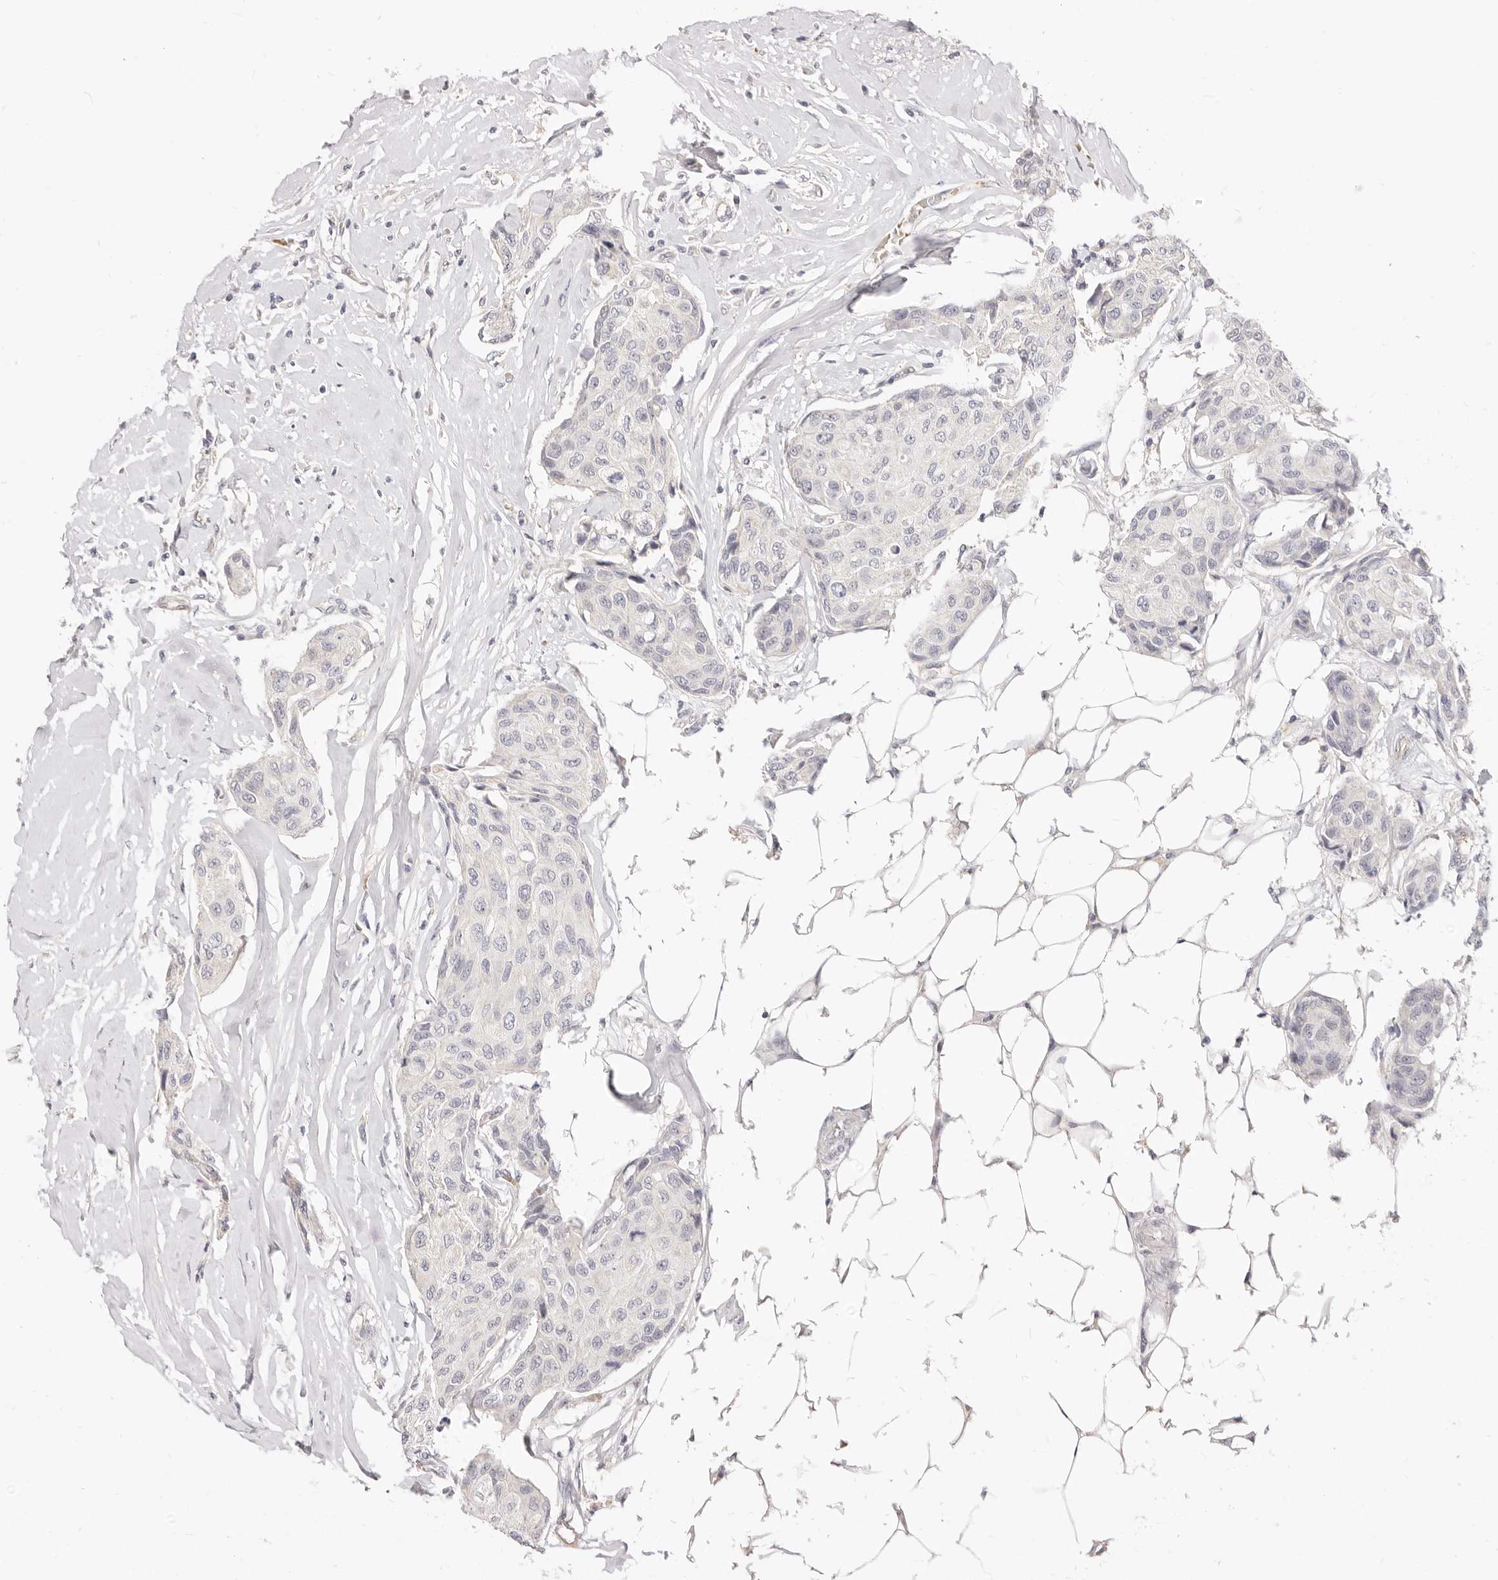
{"staining": {"intensity": "negative", "quantity": "none", "location": "none"}, "tissue": "breast cancer", "cell_type": "Tumor cells", "image_type": "cancer", "snomed": [{"axis": "morphology", "description": "Duct carcinoma"}, {"axis": "topography", "description": "Breast"}], "caption": "Tumor cells show no significant positivity in breast cancer (infiltrating ductal carcinoma).", "gene": "LTB4R2", "patient": {"sex": "female", "age": 80}}